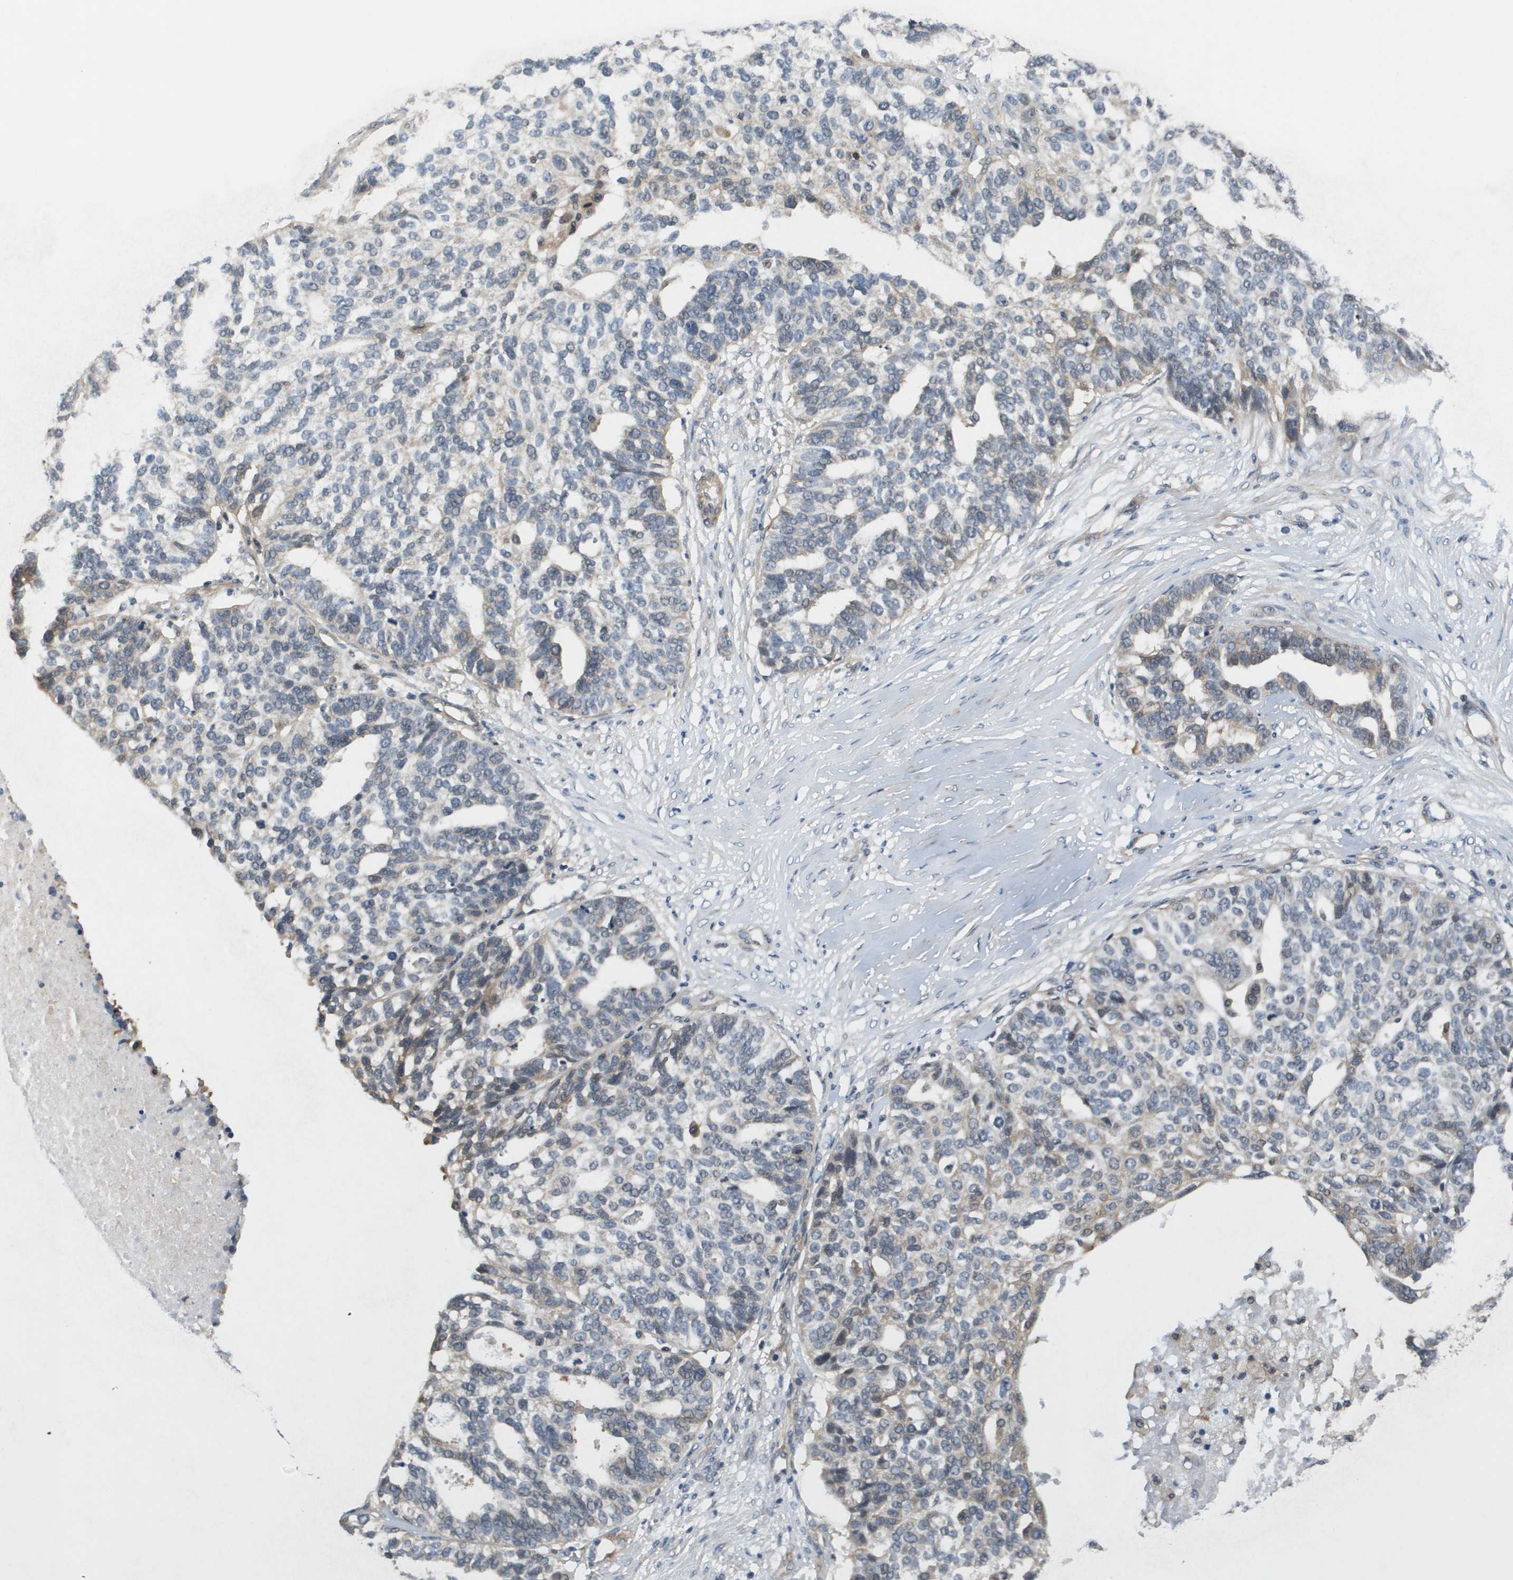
{"staining": {"intensity": "weak", "quantity": "<25%", "location": "cytoplasmic/membranous"}, "tissue": "ovarian cancer", "cell_type": "Tumor cells", "image_type": "cancer", "snomed": [{"axis": "morphology", "description": "Cystadenocarcinoma, serous, NOS"}, {"axis": "topography", "description": "Ovary"}], "caption": "Tumor cells are negative for protein expression in human ovarian cancer.", "gene": "ENPP5", "patient": {"sex": "female", "age": 59}}